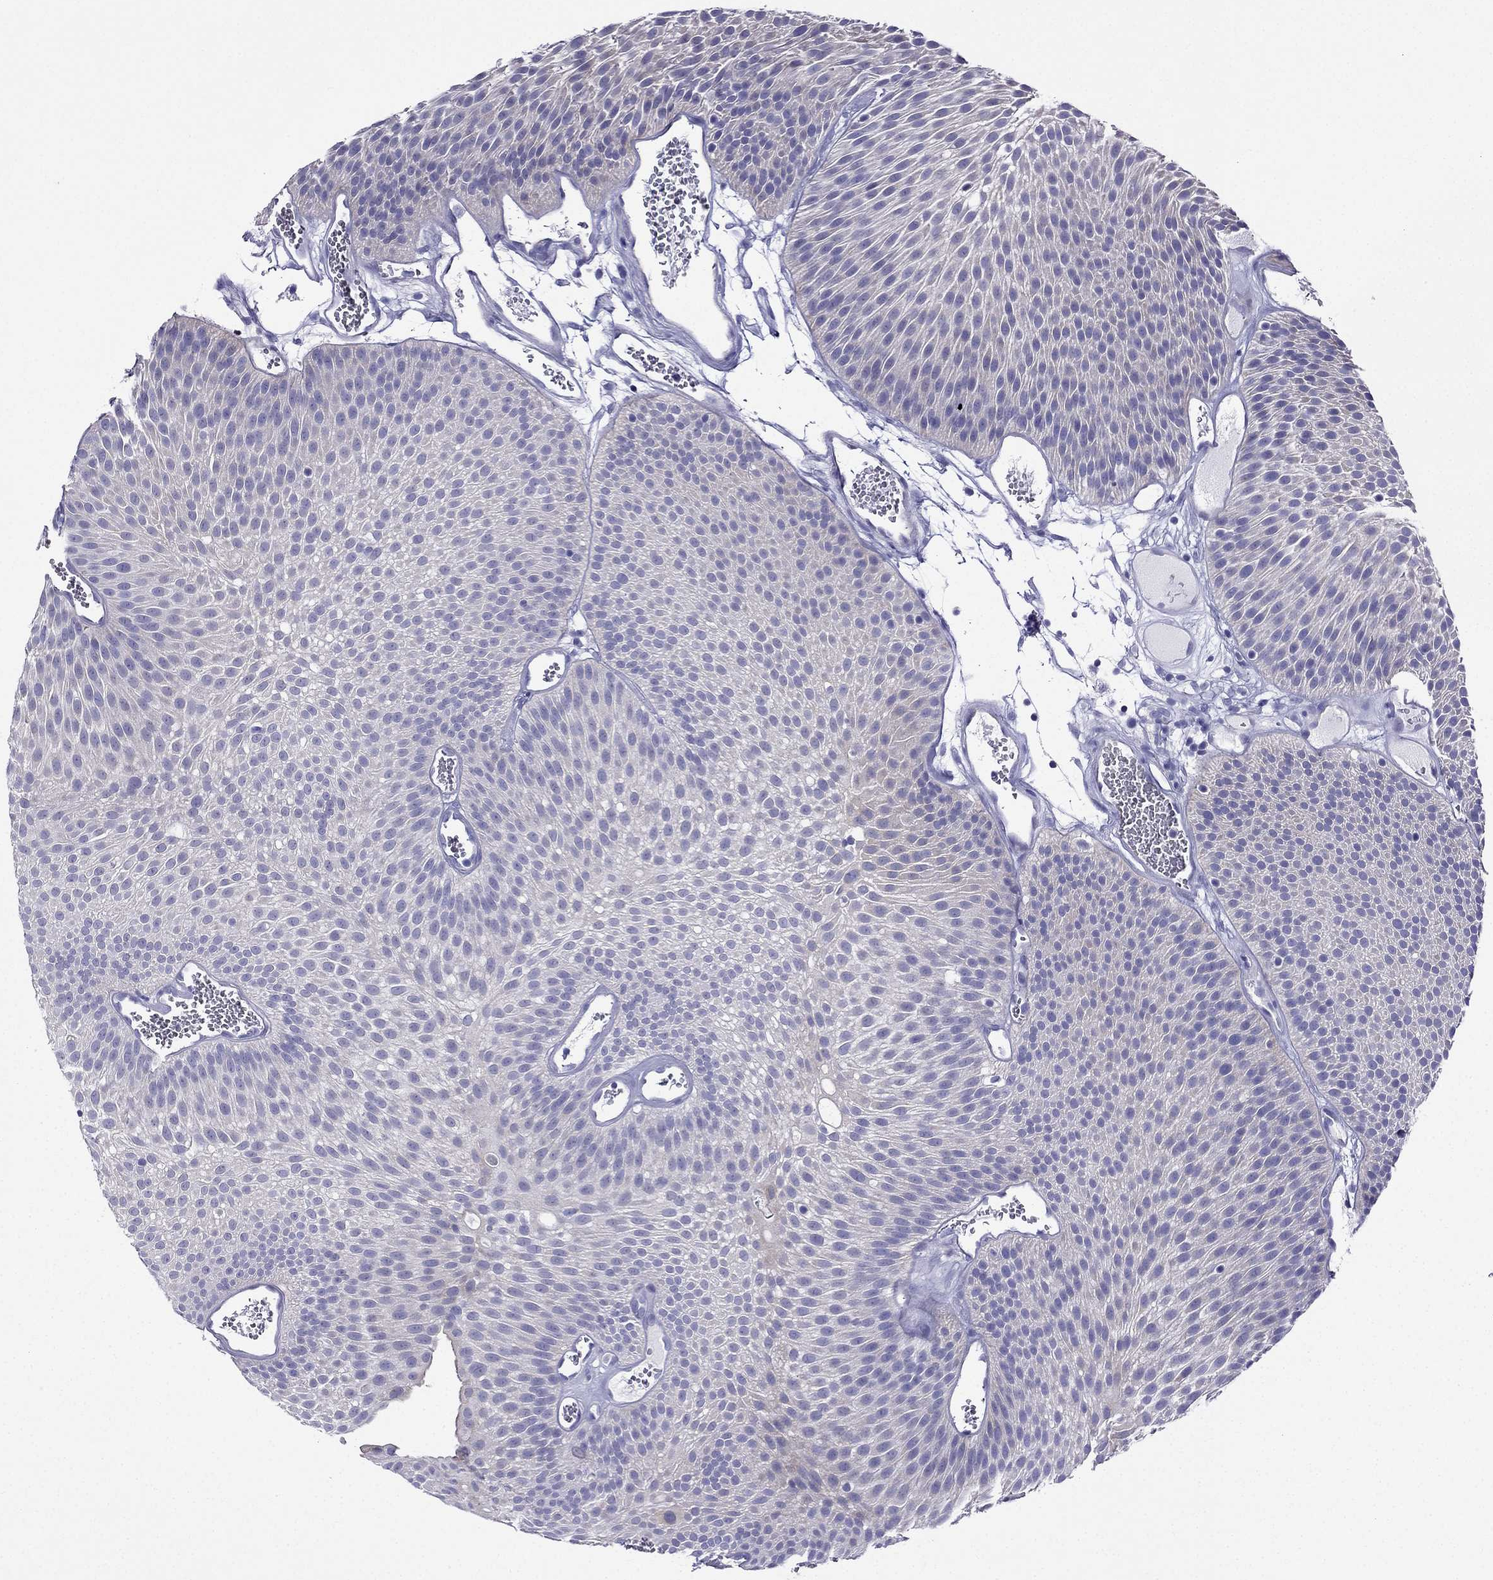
{"staining": {"intensity": "weak", "quantity": "<25%", "location": "cytoplasmic/membranous"}, "tissue": "urothelial cancer", "cell_type": "Tumor cells", "image_type": "cancer", "snomed": [{"axis": "morphology", "description": "Urothelial carcinoma, Low grade"}, {"axis": "topography", "description": "Urinary bladder"}], "caption": "DAB immunohistochemical staining of human urothelial carcinoma (low-grade) displays no significant positivity in tumor cells.", "gene": "KCNJ10", "patient": {"sex": "male", "age": 52}}